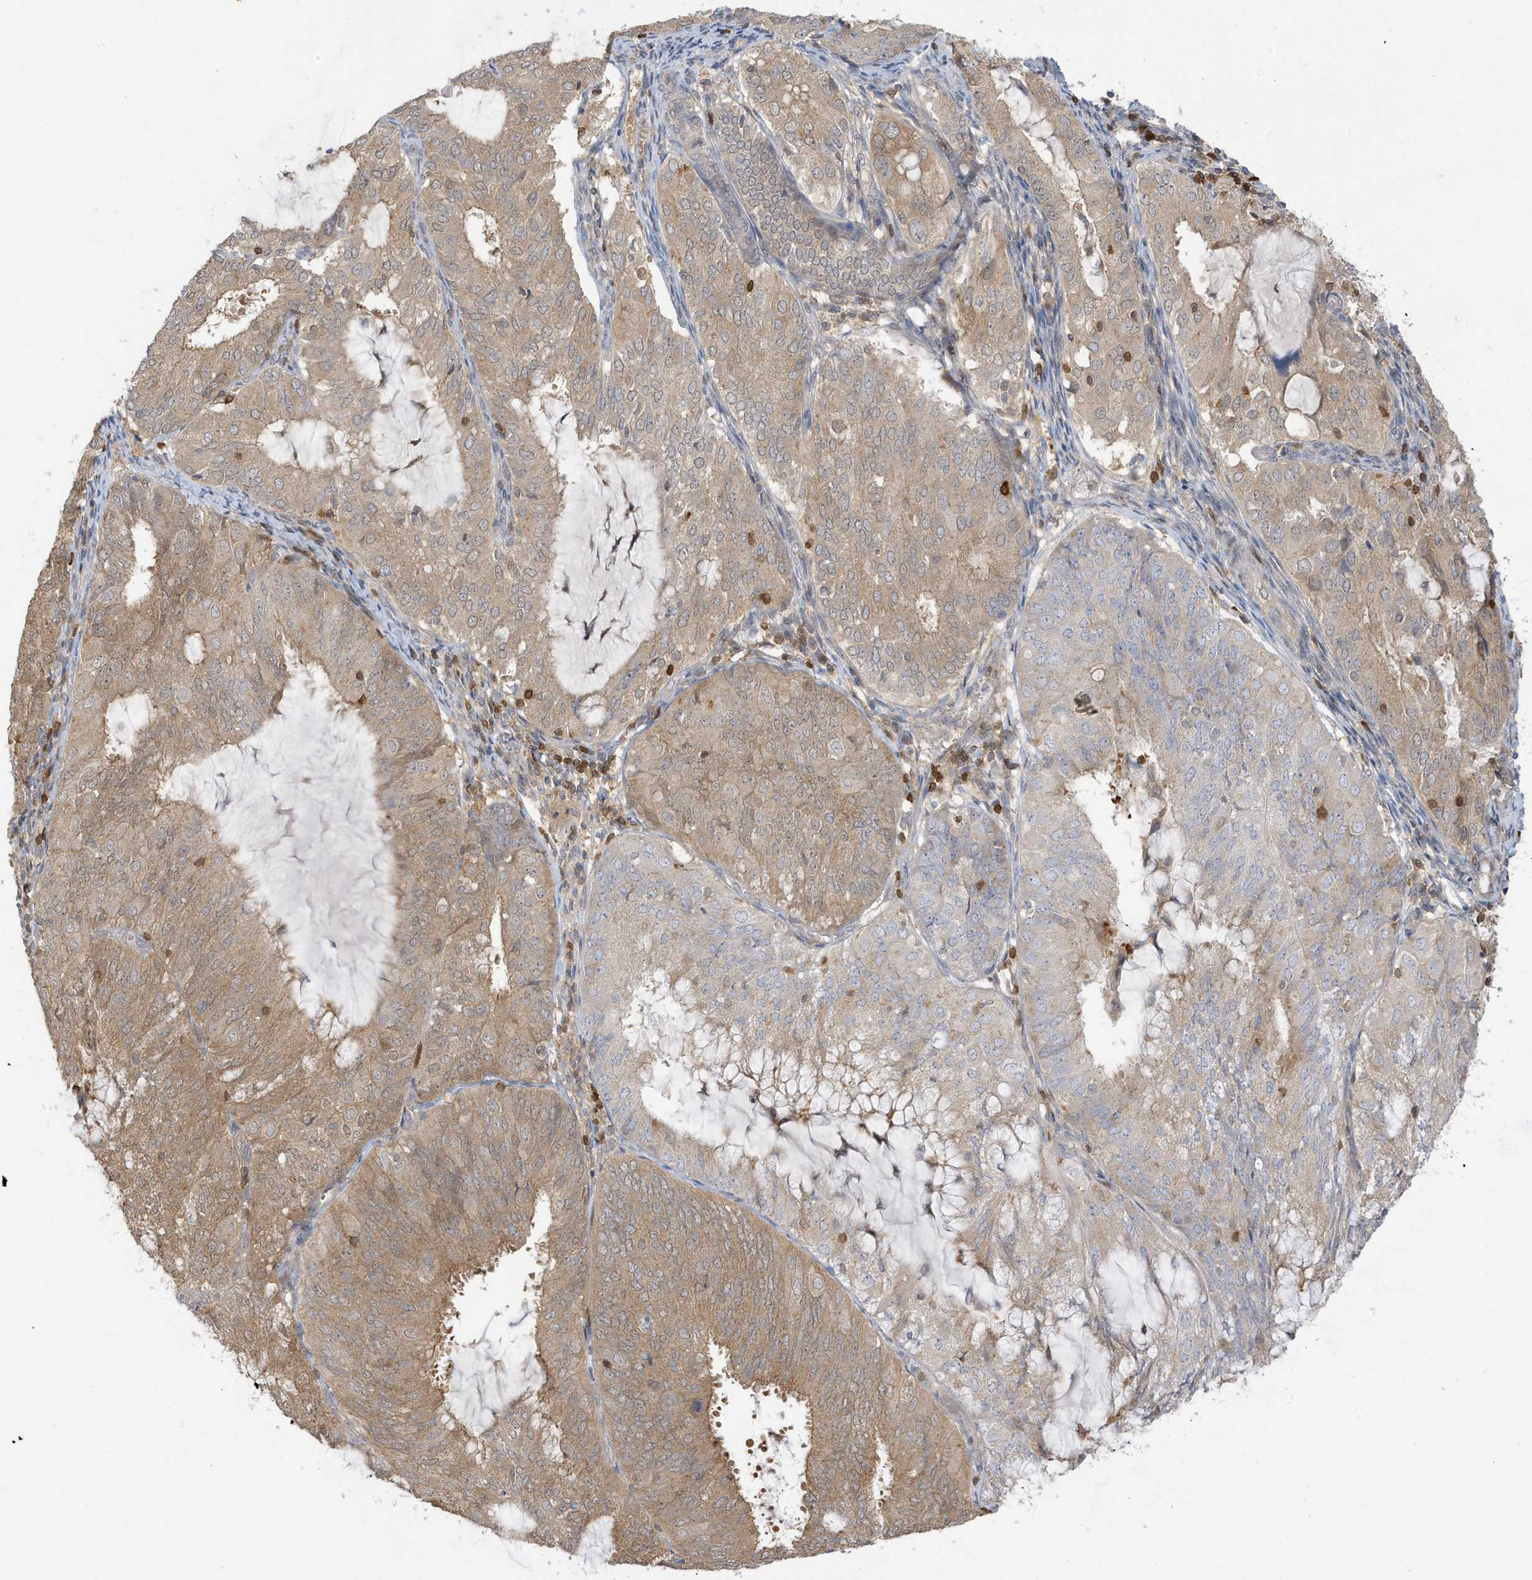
{"staining": {"intensity": "moderate", "quantity": ">75%", "location": "cytoplasmic/membranous"}, "tissue": "endometrial cancer", "cell_type": "Tumor cells", "image_type": "cancer", "snomed": [{"axis": "morphology", "description": "Adenocarcinoma, NOS"}, {"axis": "topography", "description": "Endometrium"}], "caption": "Adenocarcinoma (endometrial) stained with IHC demonstrates moderate cytoplasmic/membranous staining in approximately >75% of tumor cells.", "gene": "TAB3", "patient": {"sex": "female", "age": 81}}